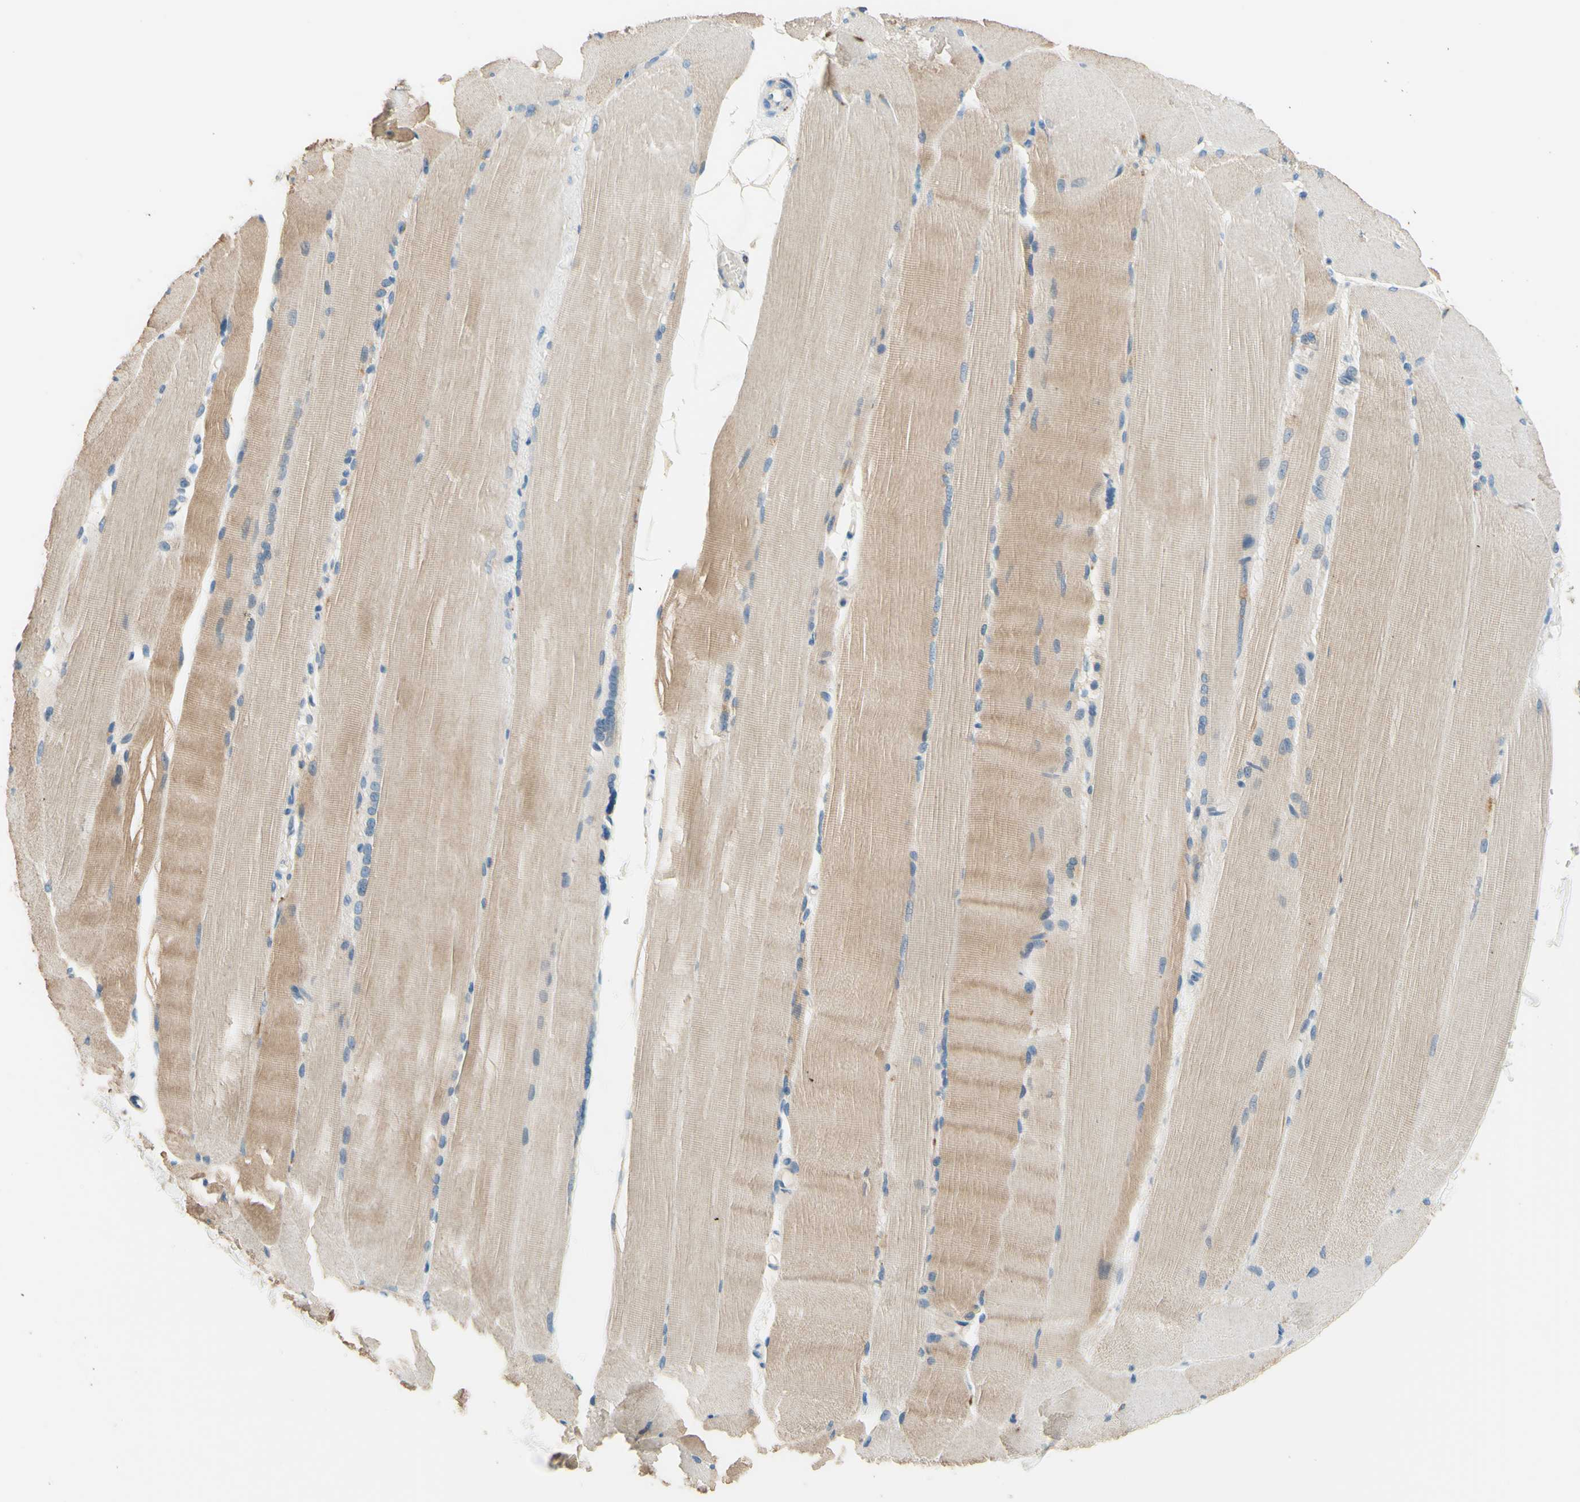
{"staining": {"intensity": "weak", "quantity": ">75%", "location": "cytoplasmic/membranous"}, "tissue": "skeletal muscle", "cell_type": "Myocytes", "image_type": "normal", "snomed": [{"axis": "morphology", "description": "Normal tissue, NOS"}, {"axis": "topography", "description": "Skin"}, {"axis": "topography", "description": "Skeletal muscle"}], "caption": "Immunohistochemical staining of unremarkable human skeletal muscle demonstrates low levels of weak cytoplasmic/membranous expression in about >75% of myocytes.", "gene": "SIGLEC9", "patient": {"sex": "male", "age": 83}}